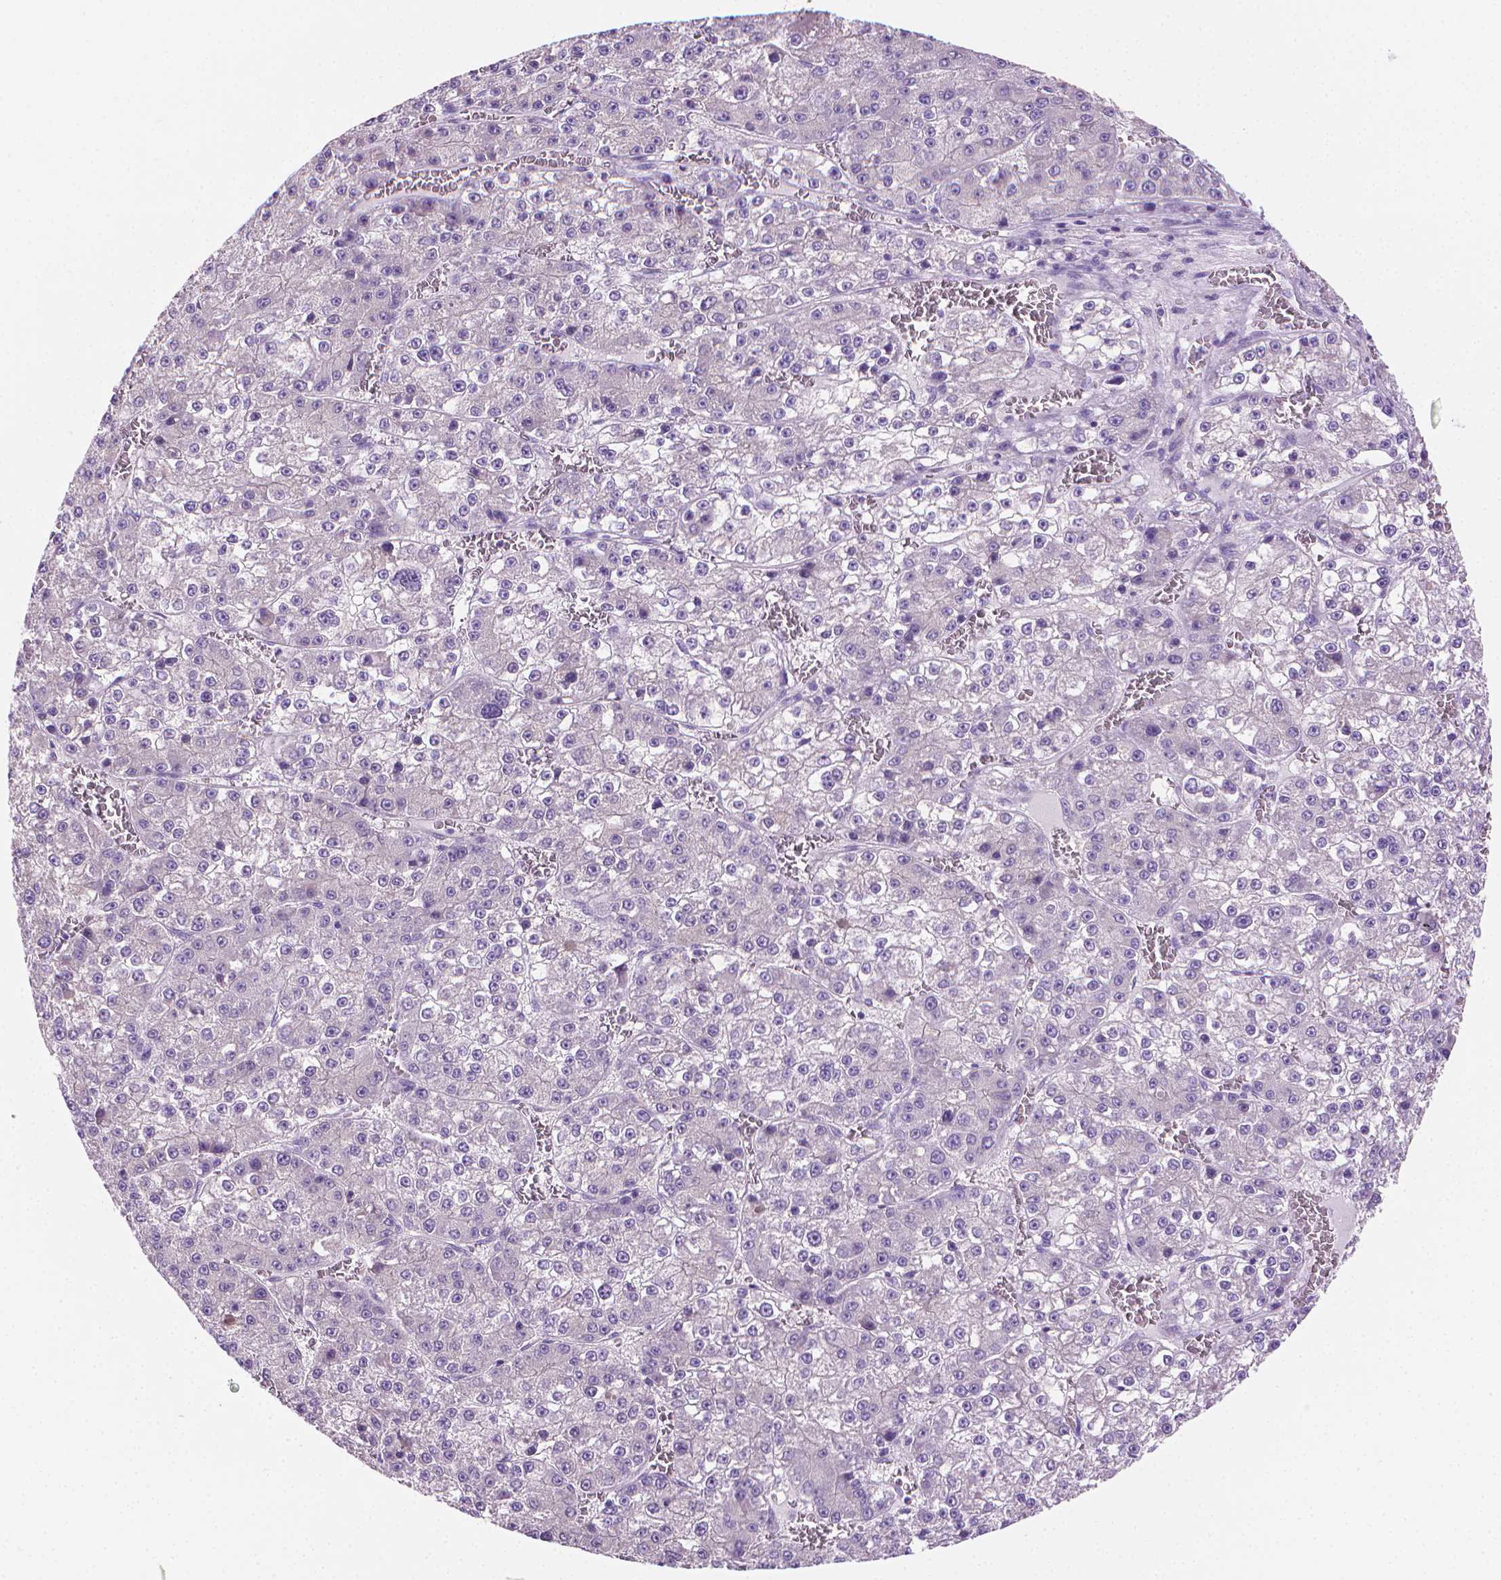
{"staining": {"intensity": "negative", "quantity": "none", "location": "none"}, "tissue": "liver cancer", "cell_type": "Tumor cells", "image_type": "cancer", "snomed": [{"axis": "morphology", "description": "Carcinoma, Hepatocellular, NOS"}, {"axis": "topography", "description": "Liver"}], "caption": "Tumor cells show no significant staining in hepatocellular carcinoma (liver).", "gene": "FASN", "patient": {"sex": "female", "age": 73}}